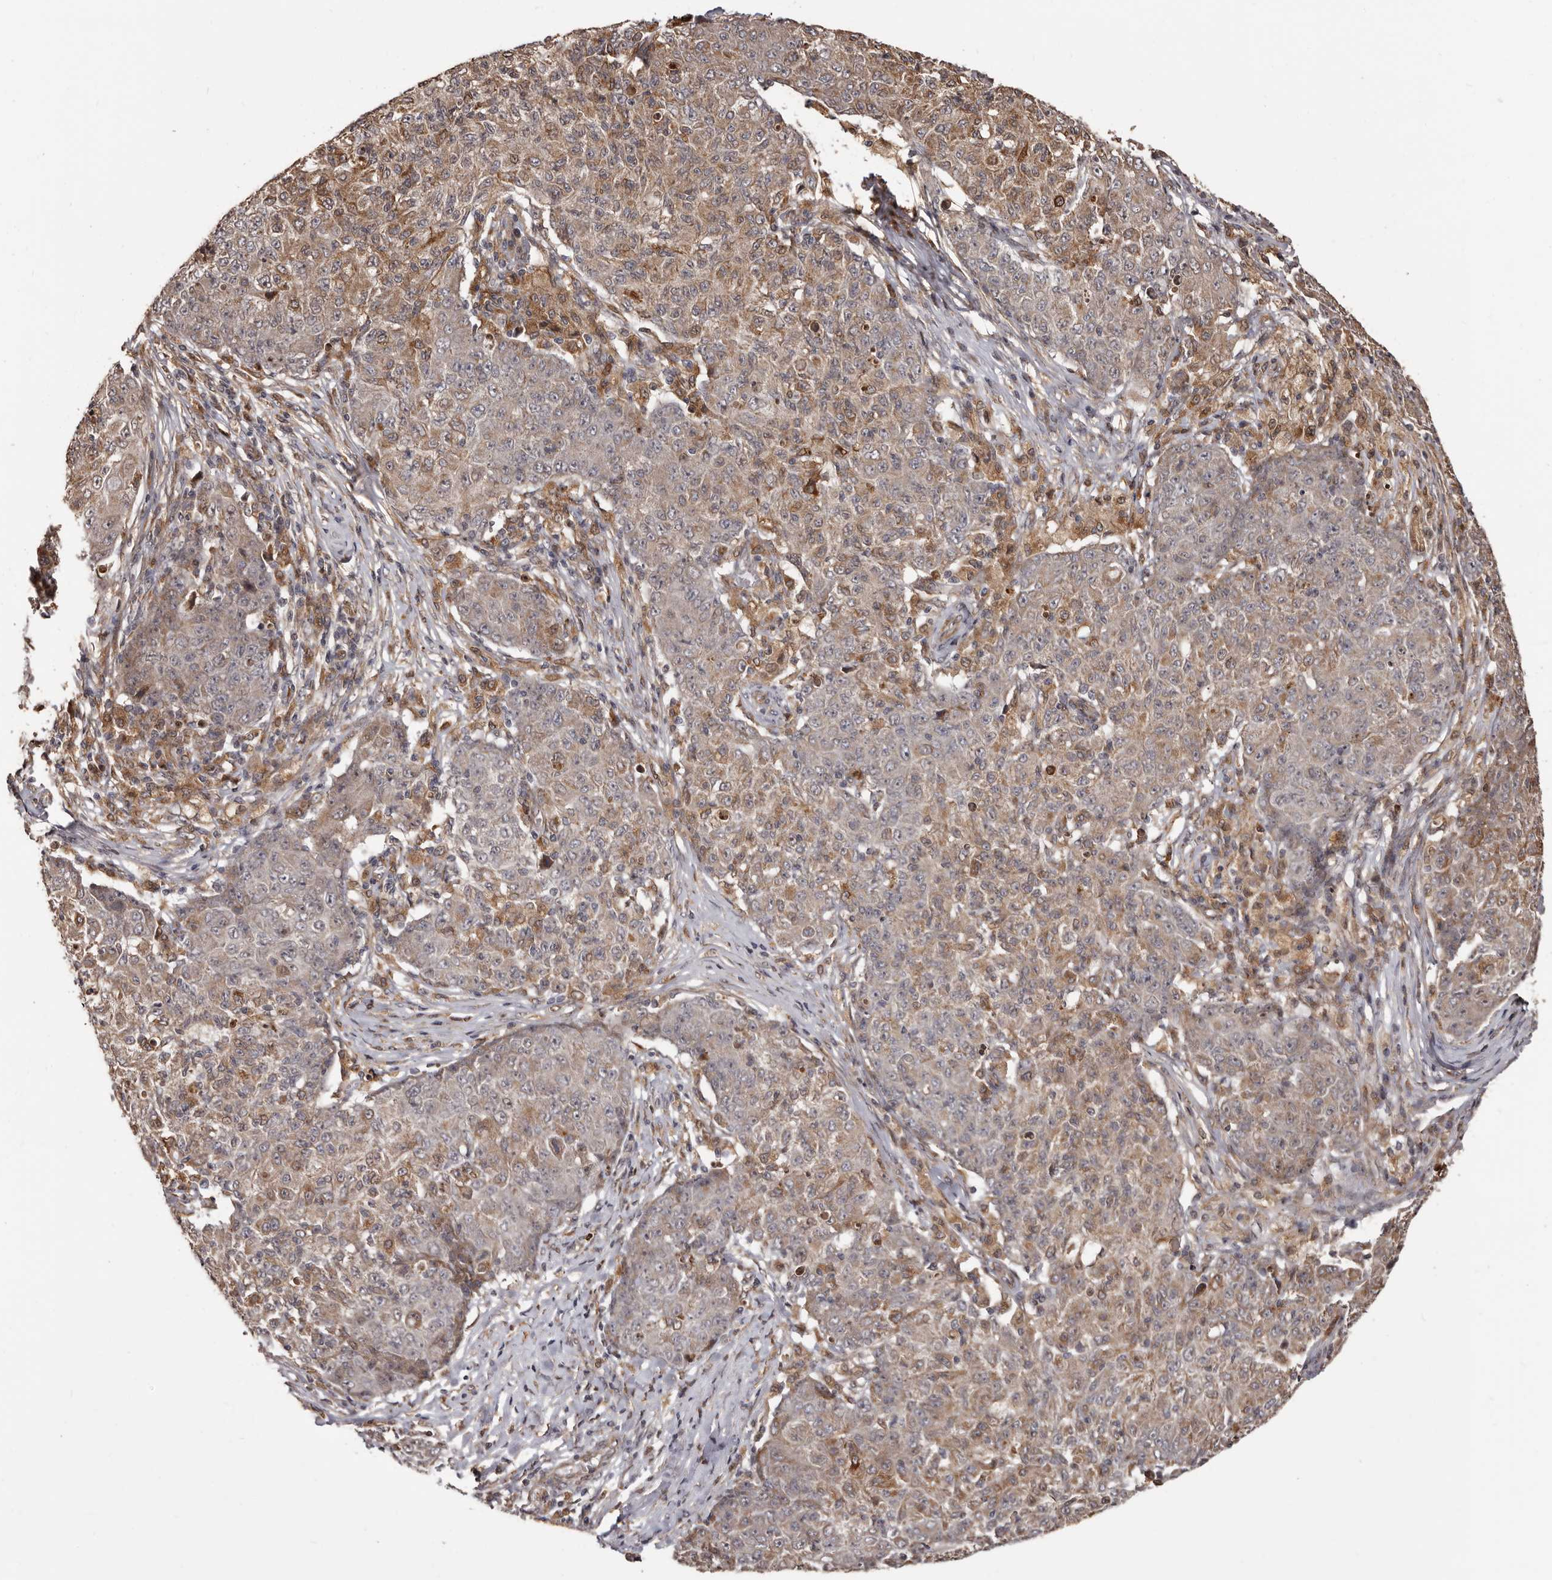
{"staining": {"intensity": "moderate", "quantity": "25%-75%", "location": "cytoplasmic/membranous"}, "tissue": "ovarian cancer", "cell_type": "Tumor cells", "image_type": "cancer", "snomed": [{"axis": "morphology", "description": "Carcinoma, endometroid"}, {"axis": "topography", "description": "Ovary"}], "caption": "IHC (DAB) staining of ovarian cancer displays moderate cytoplasmic/membranous protein expression in about 25%-75% of tumor cells. The staining was performed using DAB, with brown indicating positive protein expression. Nuclei are stained blue with hematoxylin.", "gene": "ZCCHC7", "patient": {"sex": "female", "age": 42}}